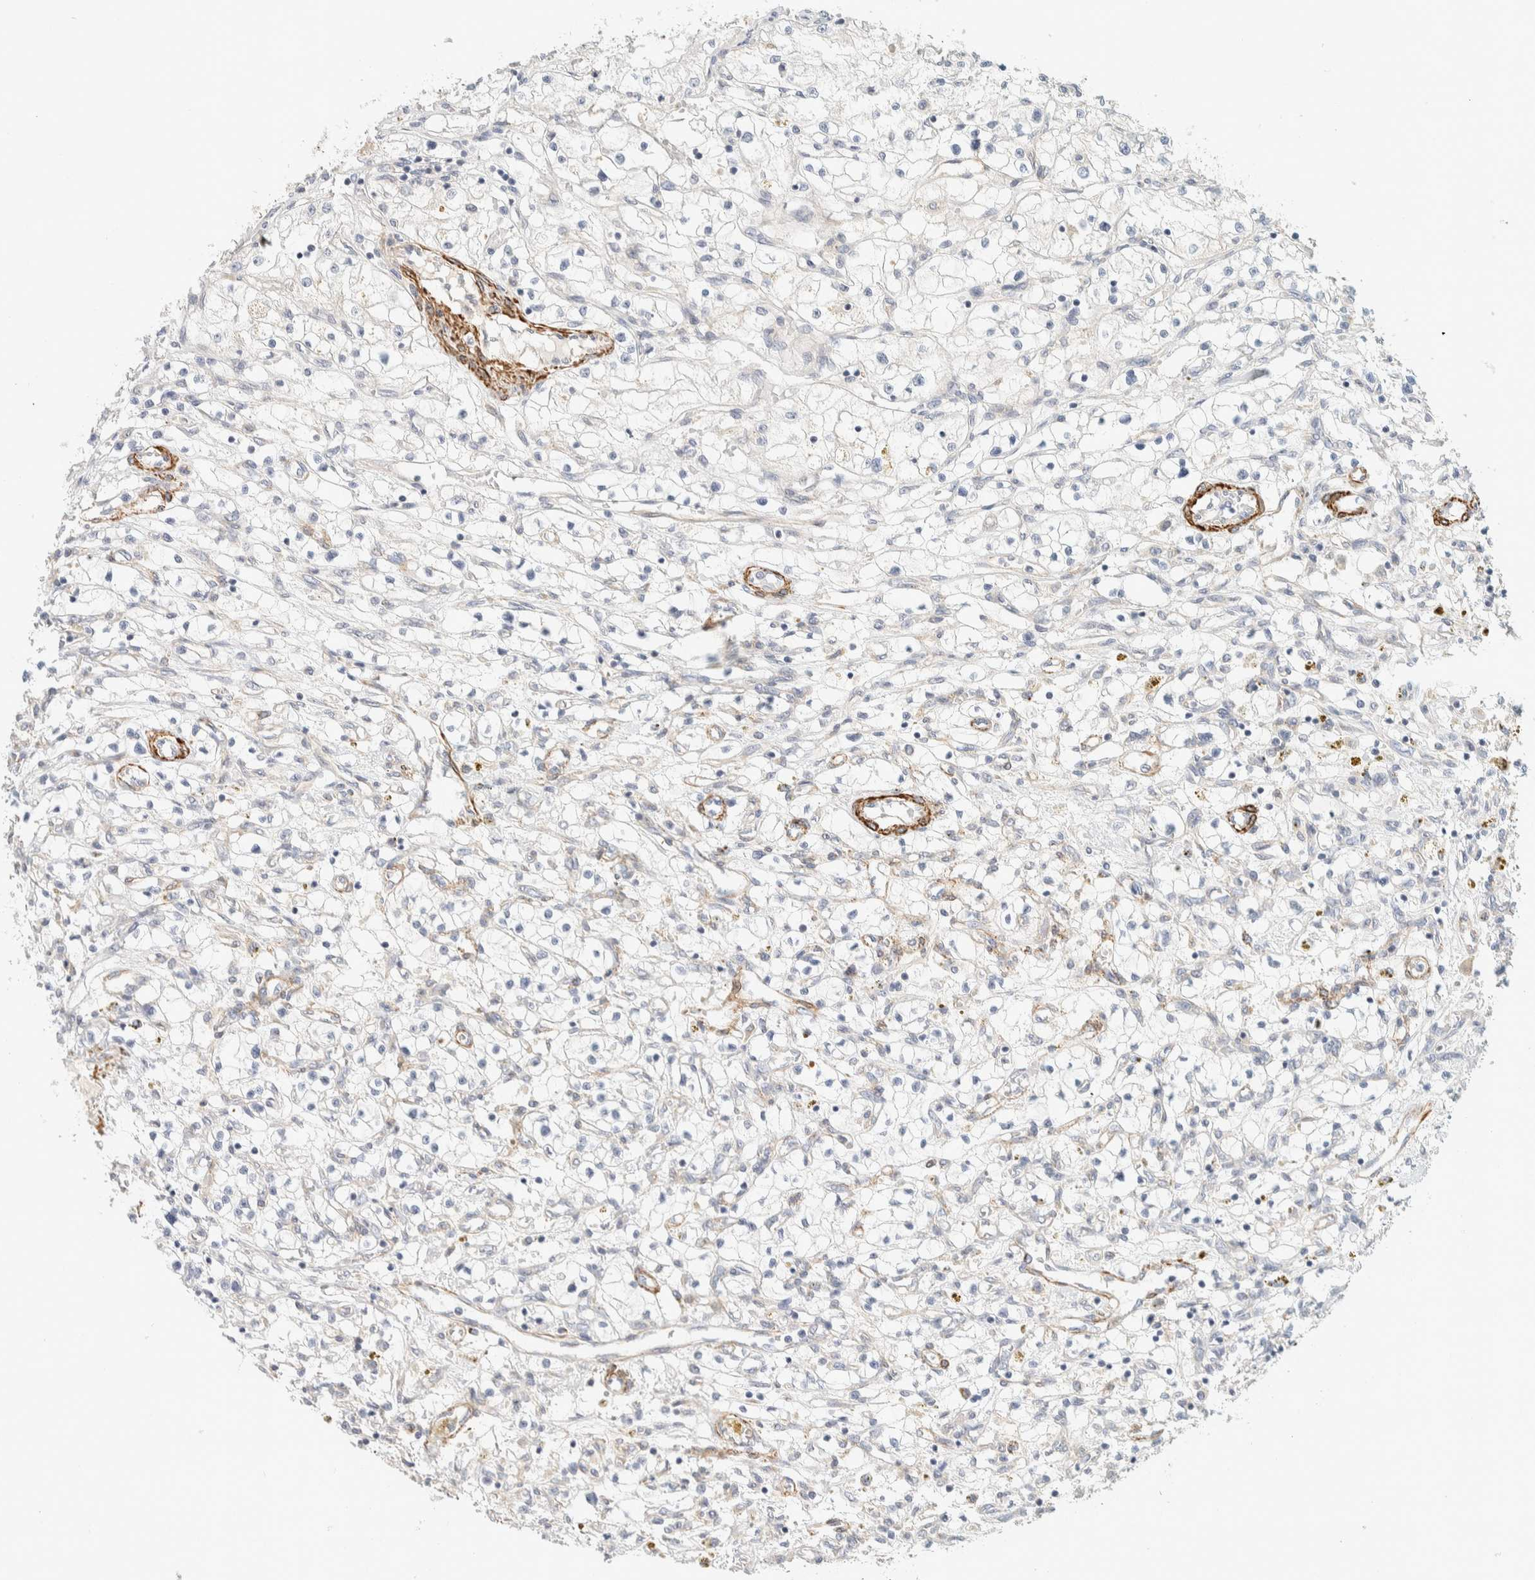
{"staining": {"intensity": "negative", "quantity": "none", "location": "none"}, "tissue": "renal cancer", "cell_type": "Tumor cells", "image_type": "cancer", "snomed": [{"axis": "morphology", "description": "Adenocarcinoma, NOS"}, {"axis": "topography", "description": "Kidney"}], "caption": "Tumor cells are negative for protein expression in human adenocarcinoma (renal).", "gene": "CDR2", "patient": {"sex": "male", "age": 68}}